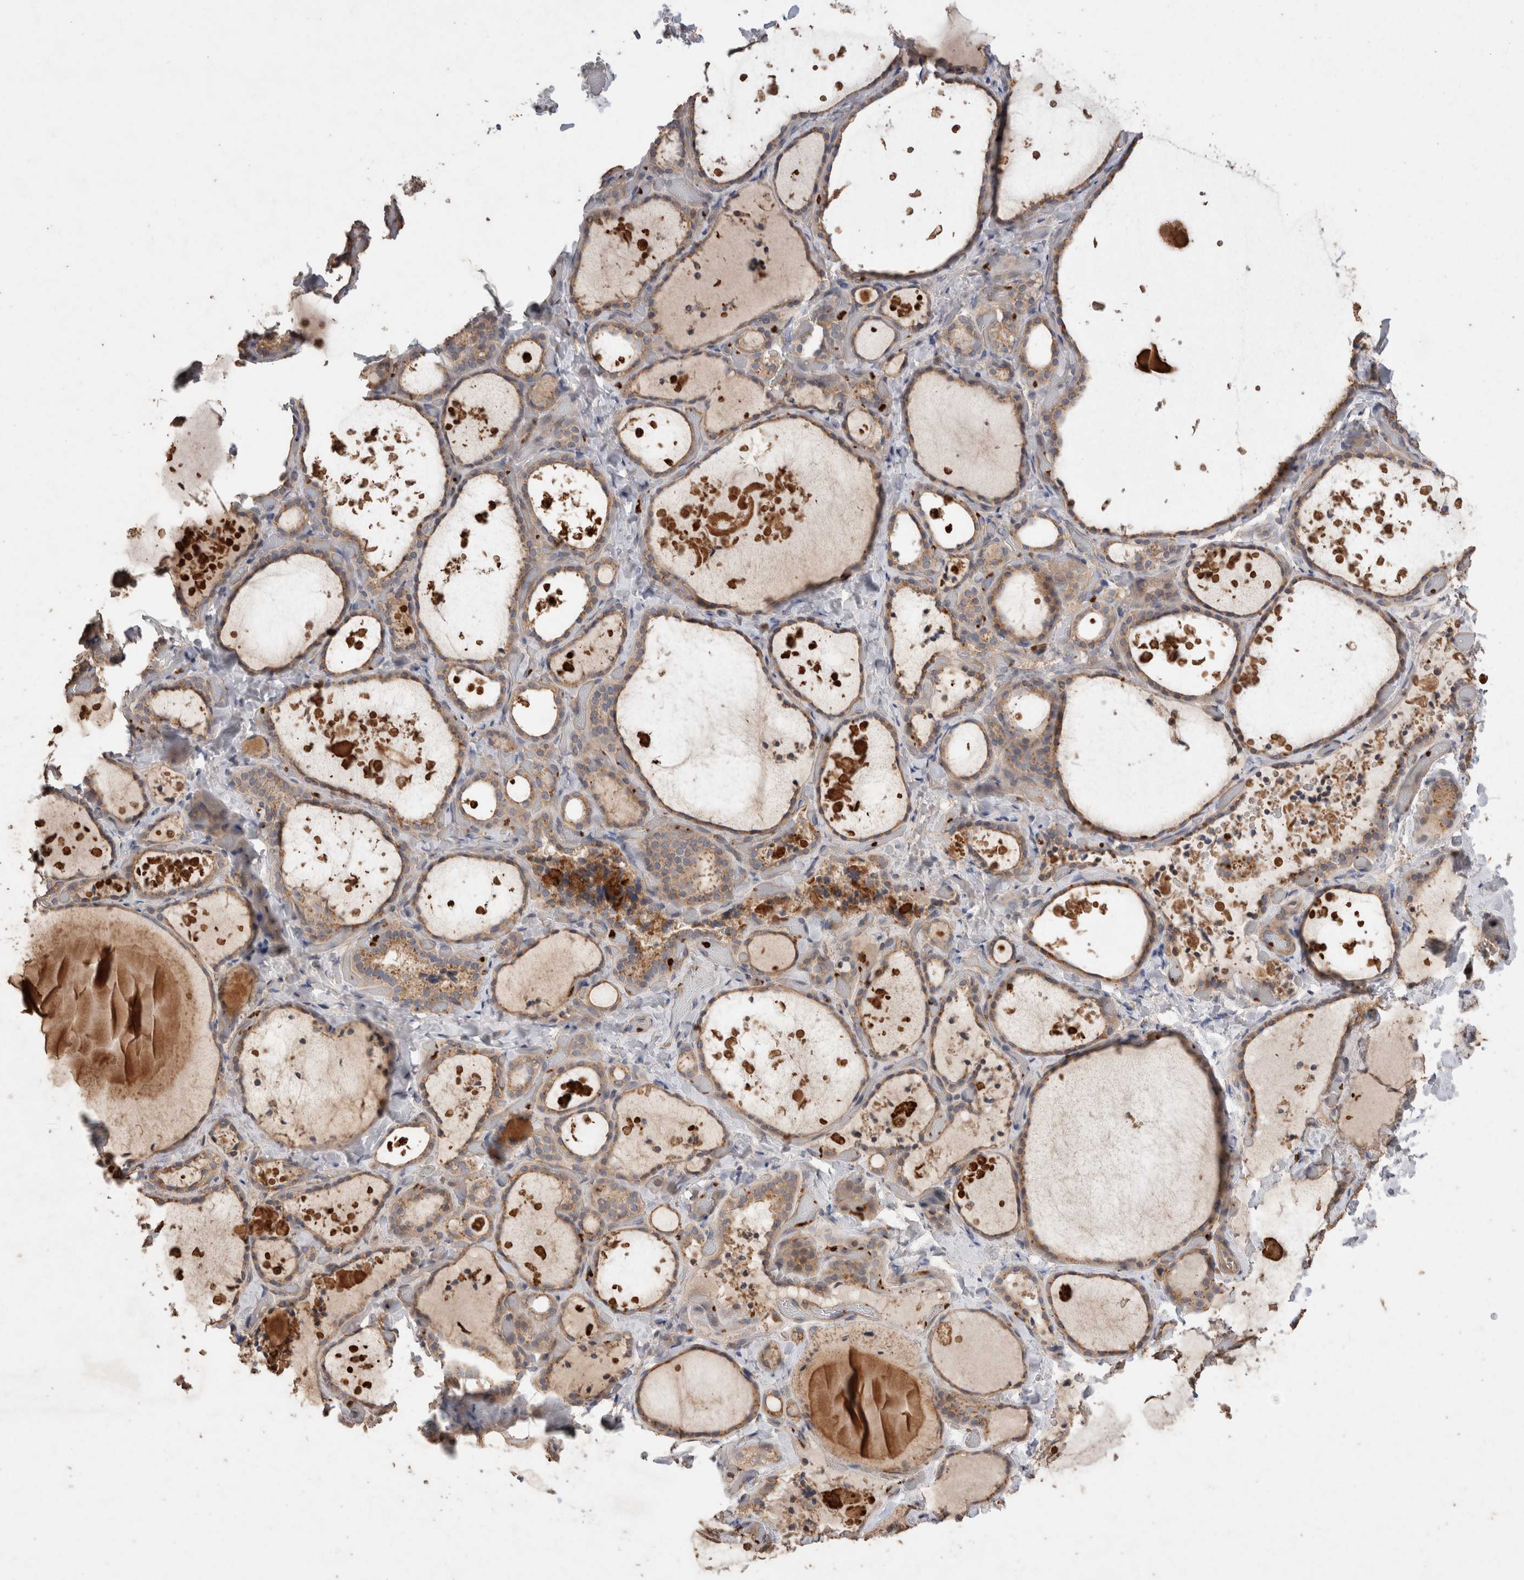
{"staining": {"intensity": "weak", "quantity": ">75%", "location": "cytoplasmic/membranous"}, "tissue": "thyroid gland", "cell_type": "Glandular cells", "image_type": "normal", "snomed": [{"axis": "morphology", "description": "Normal tissue, NOS"}, {"axis": "topography", "description": "Thyroid gland"}], "caption": "Immunohistochemical staining of normal human thyroid gland displays weak cytoplasmic/membranous protein positivity in approximately >75% of glandular cells. The staining was performed using DAB, with brown indicating positive protein expression. Nuclei are stained blue with hematoxylin.", "gene": "SNX31", "patient": {"sex": "female", "age": 44}}